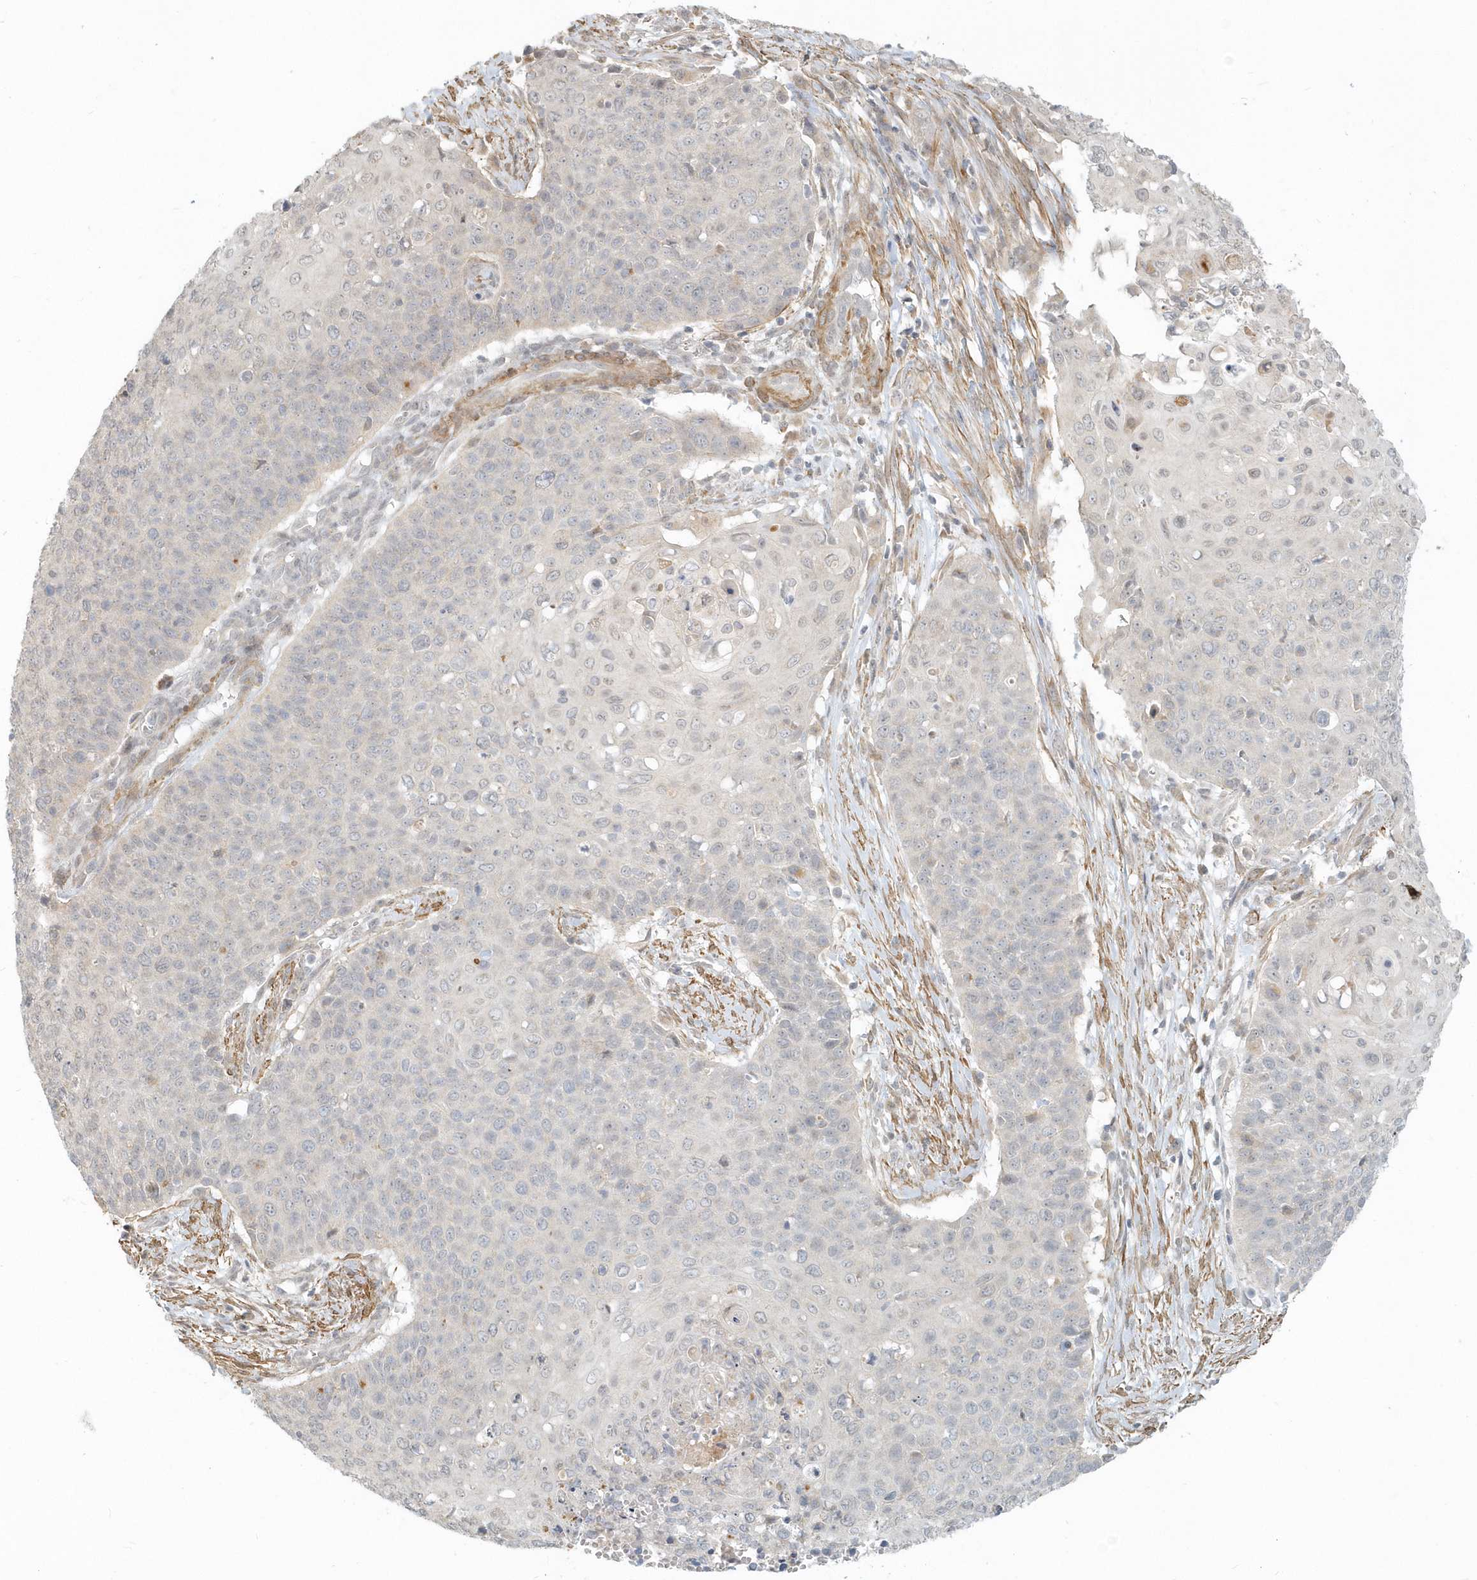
{"staining": {"intensity": "negative", "quantity": "none", "location": "none"}, "tissue": "cervical cancer", "cell_type": "Tumor cells", "image_type": "cancer", "snomed": [{"axis": "morphology", "description": "Squamous cell carcinoma, NOS"}, {"axis": "topography", "description": "Cervix"}], "caption": "Immunohistochemistry image of neoplastic tissue: human squamous cell carcinoma (cervical) stained with DAB (3,3'-diaminobenzidine) shows no significant protein positivity in tumor cells.", "gene": "NAPB", "patient": {"sex": "female", "age": 39}}